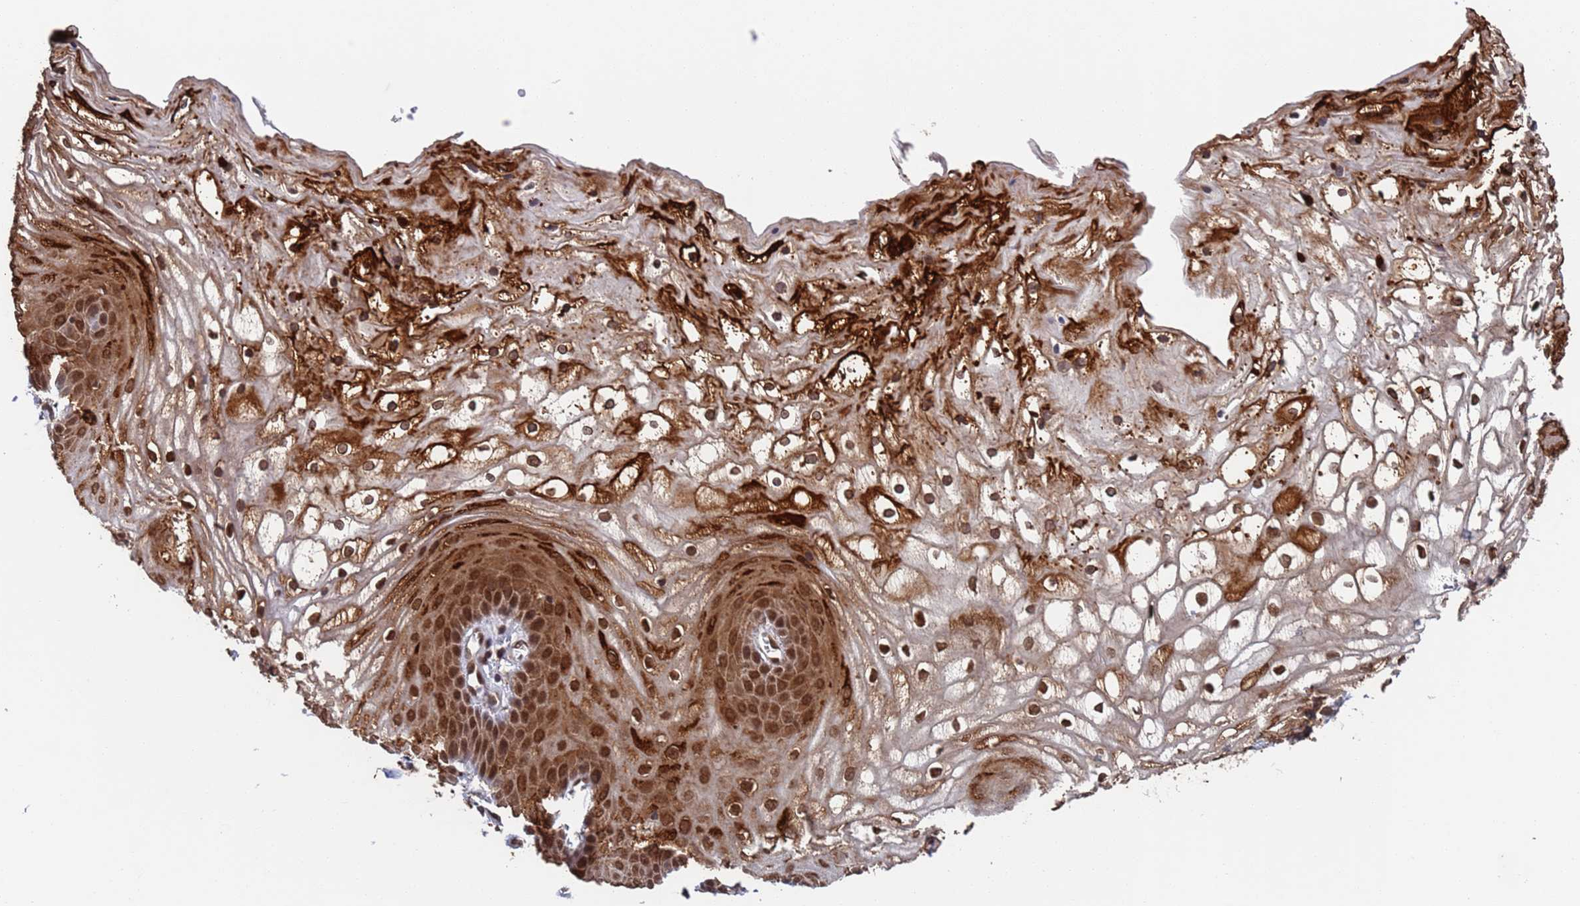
{"staining": {"intensity": "strong", "quantity": ">75%", "location": "cytoplasmic/membranous,nuclear"}, "tissue": "vagina", "cell_type": "Squamous epithelial cells", "image_type": "normal", "snomed": [{"axis": "morphology", "description": "Normal tissue, NOS"}, {"axis": "topography", "description": "Vagina"}, {"axis": "topography", "description": "Cervix"}], "caption": "Protein expression analysis of benign human vagina reveals strong cytoplasmic/membranous,nuclear positivity in approximately >75% of squamous epithelial cells. The staining is performed using DAB brown chromogen to label protein expression. The nuclei are counter-stained blue using hematoxylin.", "gene": "FUBP3", "patient": {"sex": "female", "age": 40}}